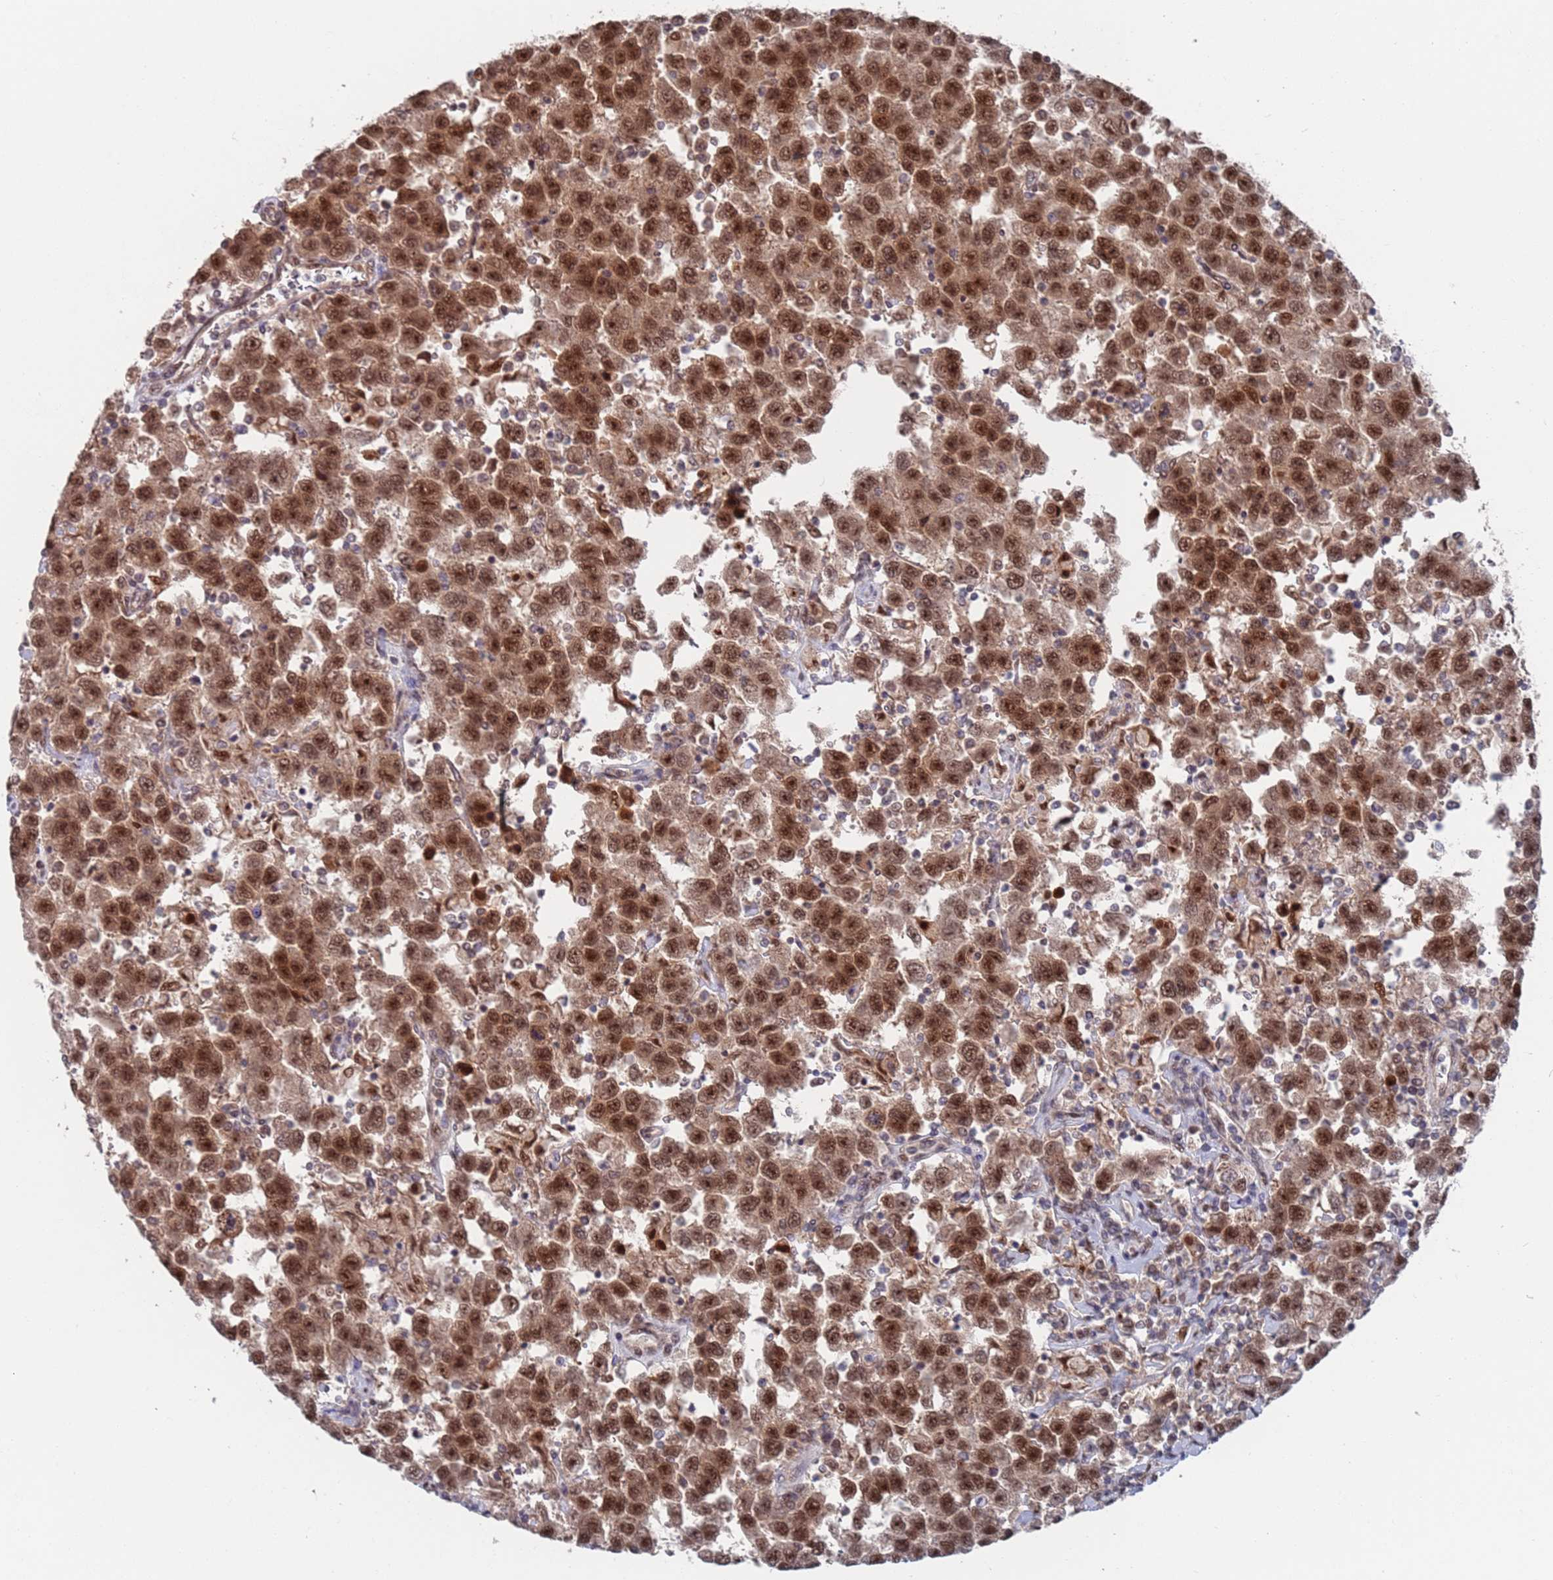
{"staining": {"intensity": "strong", "quantity": ">75%", "location": "nuclear"}, "tissue": "testis cancer", "cell_type": "Tumor cells", "image_type": "cancer", "snomed": [{"axis": "morphology", "description": "Seminoma, NOS"}, {"axis": "topography", "description": "Testis"}], "caption": "Immunohistochemical staining of human testis cancer displays high levels of strong nuclear positivity in about >75% of tumor cells.", "gene": "RPP25", "patient": {"sex": "male", "age": 41}}